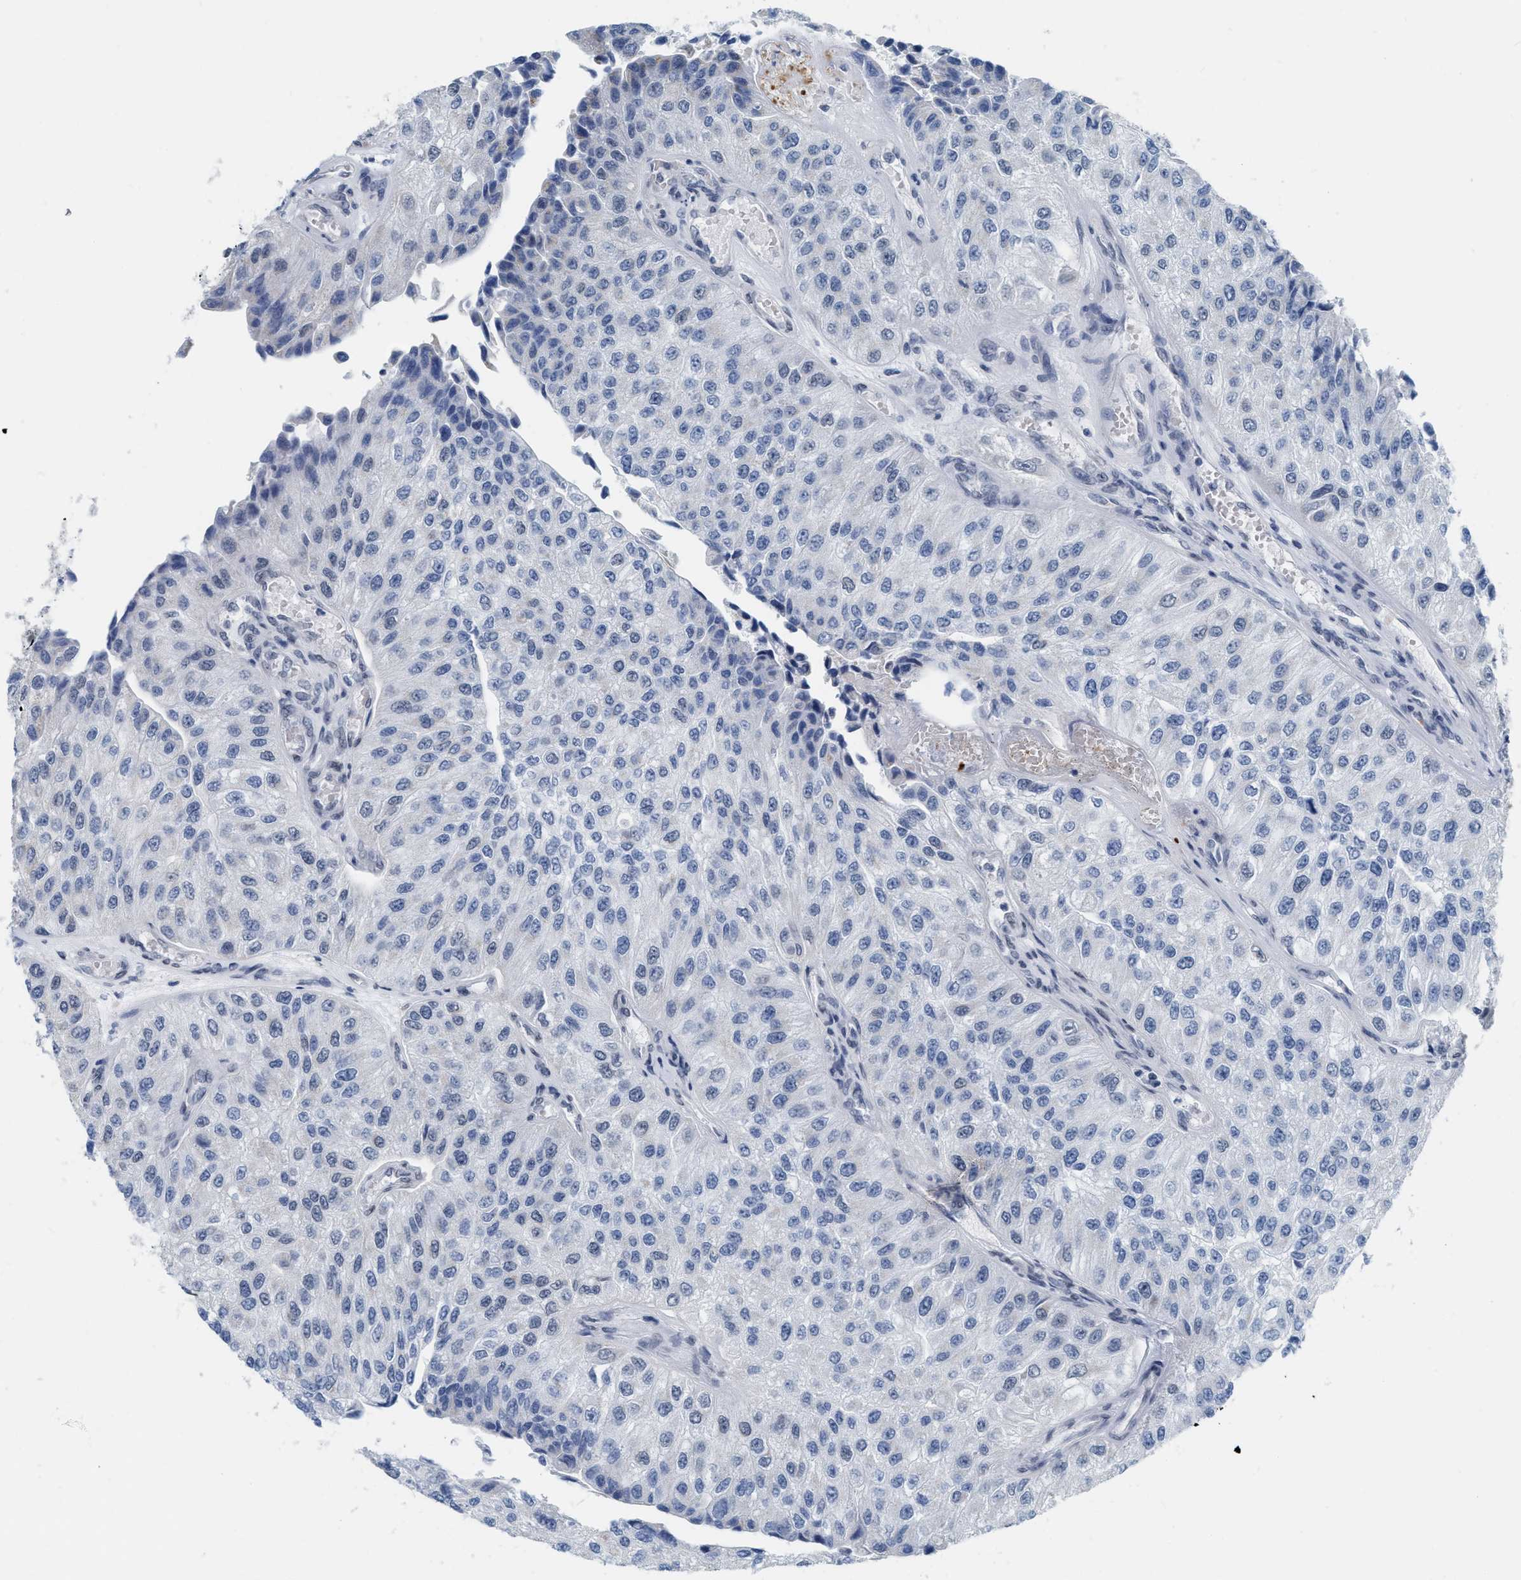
{"staining": {"intensity": "negative", "quantity": "none", "location": "none"}, "tissue": "urothelial cancer", "cell_type": "Tumor cells", "image_type": "cancer", "snomed": [{"axis": "morphology", "description": "Urothelial carcinoma, High grade"}, {"axis": "topography", "description": "Kidney"}, {"axis": "topography", "description": "Urinary bladder"}], "caption": "Tumor cells show no significant protein expression in urothelial cancer. (Brightfield microscopy of DAB IHC at high magnification).", "gene": "XIRP1", "patient": {"sex": "male", "age": 77}}